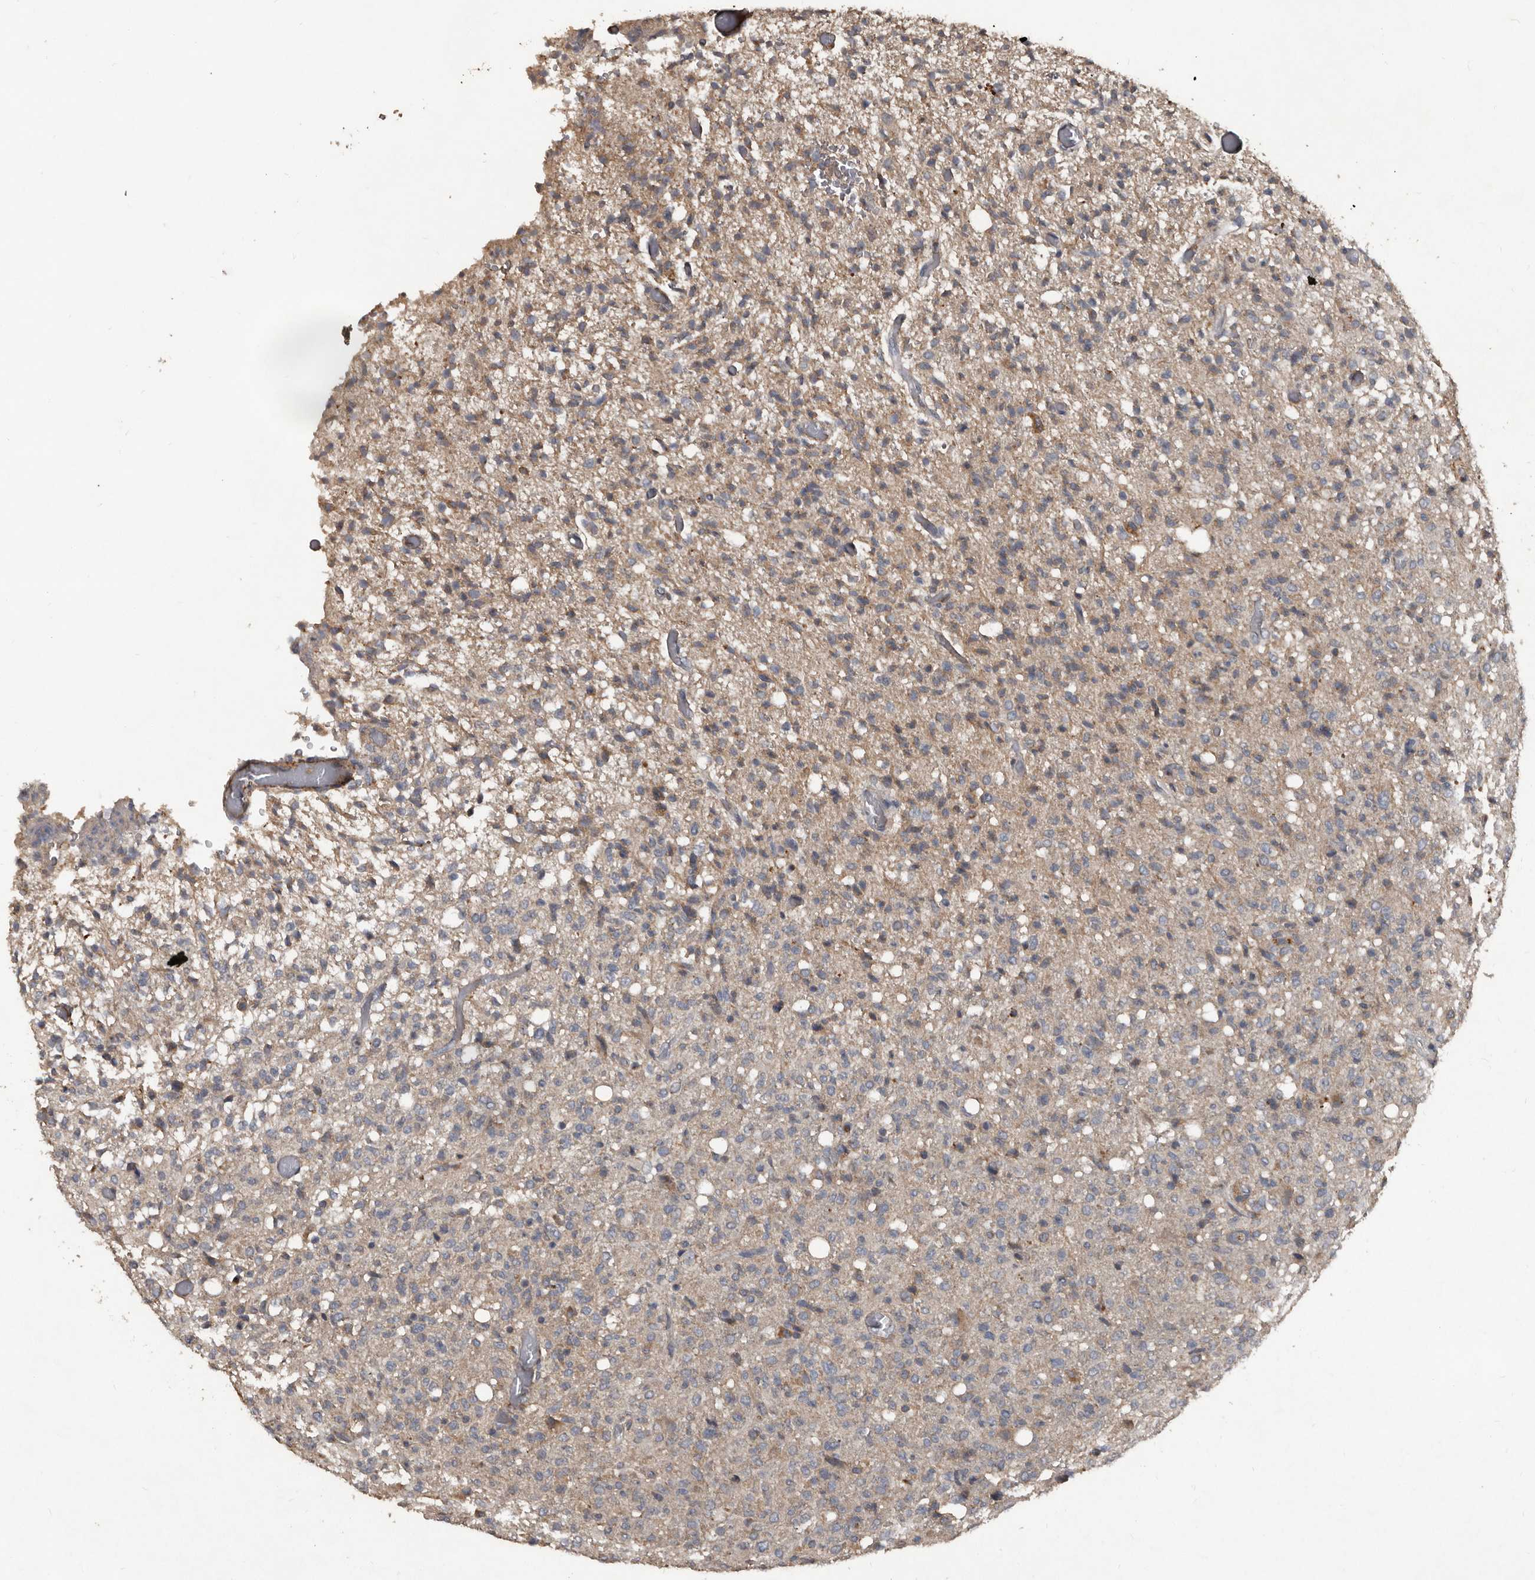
{"staining": {"intensity": "negative", "quantity": "none", "location": "none"}, "tissue": "glioma", "cell_type": "Tumor cells", "image_type": "cancer", "snomed": [{"axis": "morphology", "description": "Glioma, malignant, High grade"}, {"axis": "topography", "description": "Brain"}], "caption": "Tumor cells are negative for brown protein staining in glioma. The staining was performed using DAB to visualize the protein expression in brown, while the nuclei were stained in blue with hematoxylin (Magnification: 20x).", "gene": "GREB1", "patient": {"sex": "female", "age": 57}}